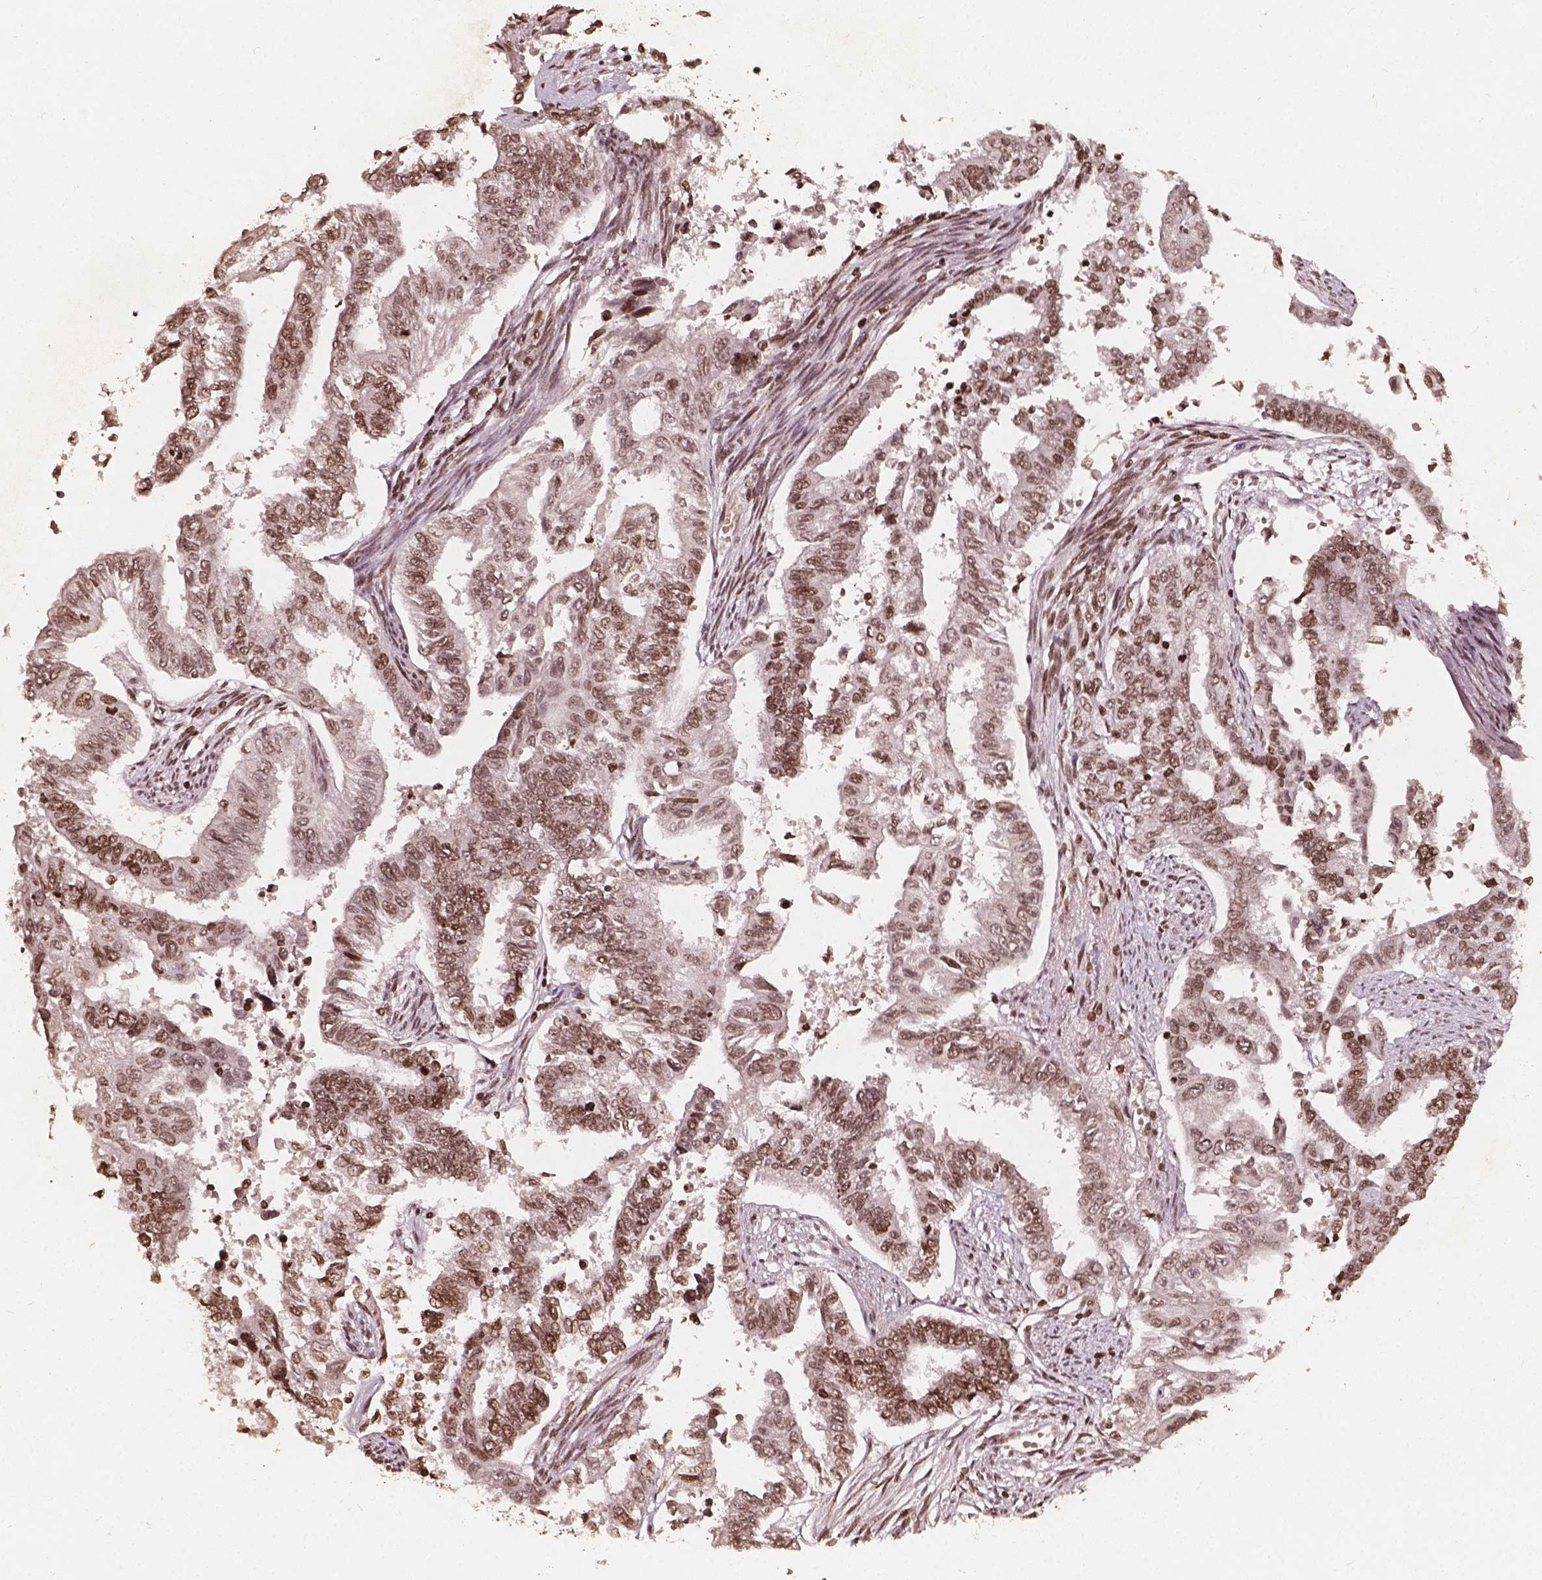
{"staining": {"intensity": "moderate", "quantity": ">75%", "location": "nuclear"}, "tissue": "endometrial cancer", "cell_type": "Tumor cells", "image_type": "cancer", "snomed": [{"axis": "morphology", "description": "Adenocarcinoma, NOS"}, {"axis": "topography", "description": "Uterus"}], "caption": "Immunohistochemical staining of endometrial cancer shows medium levels of moderate nuclear positivity in about >75% of tumor cells.", "gene": "H3C14", "patient": {"sex": "female", "age": 59}}